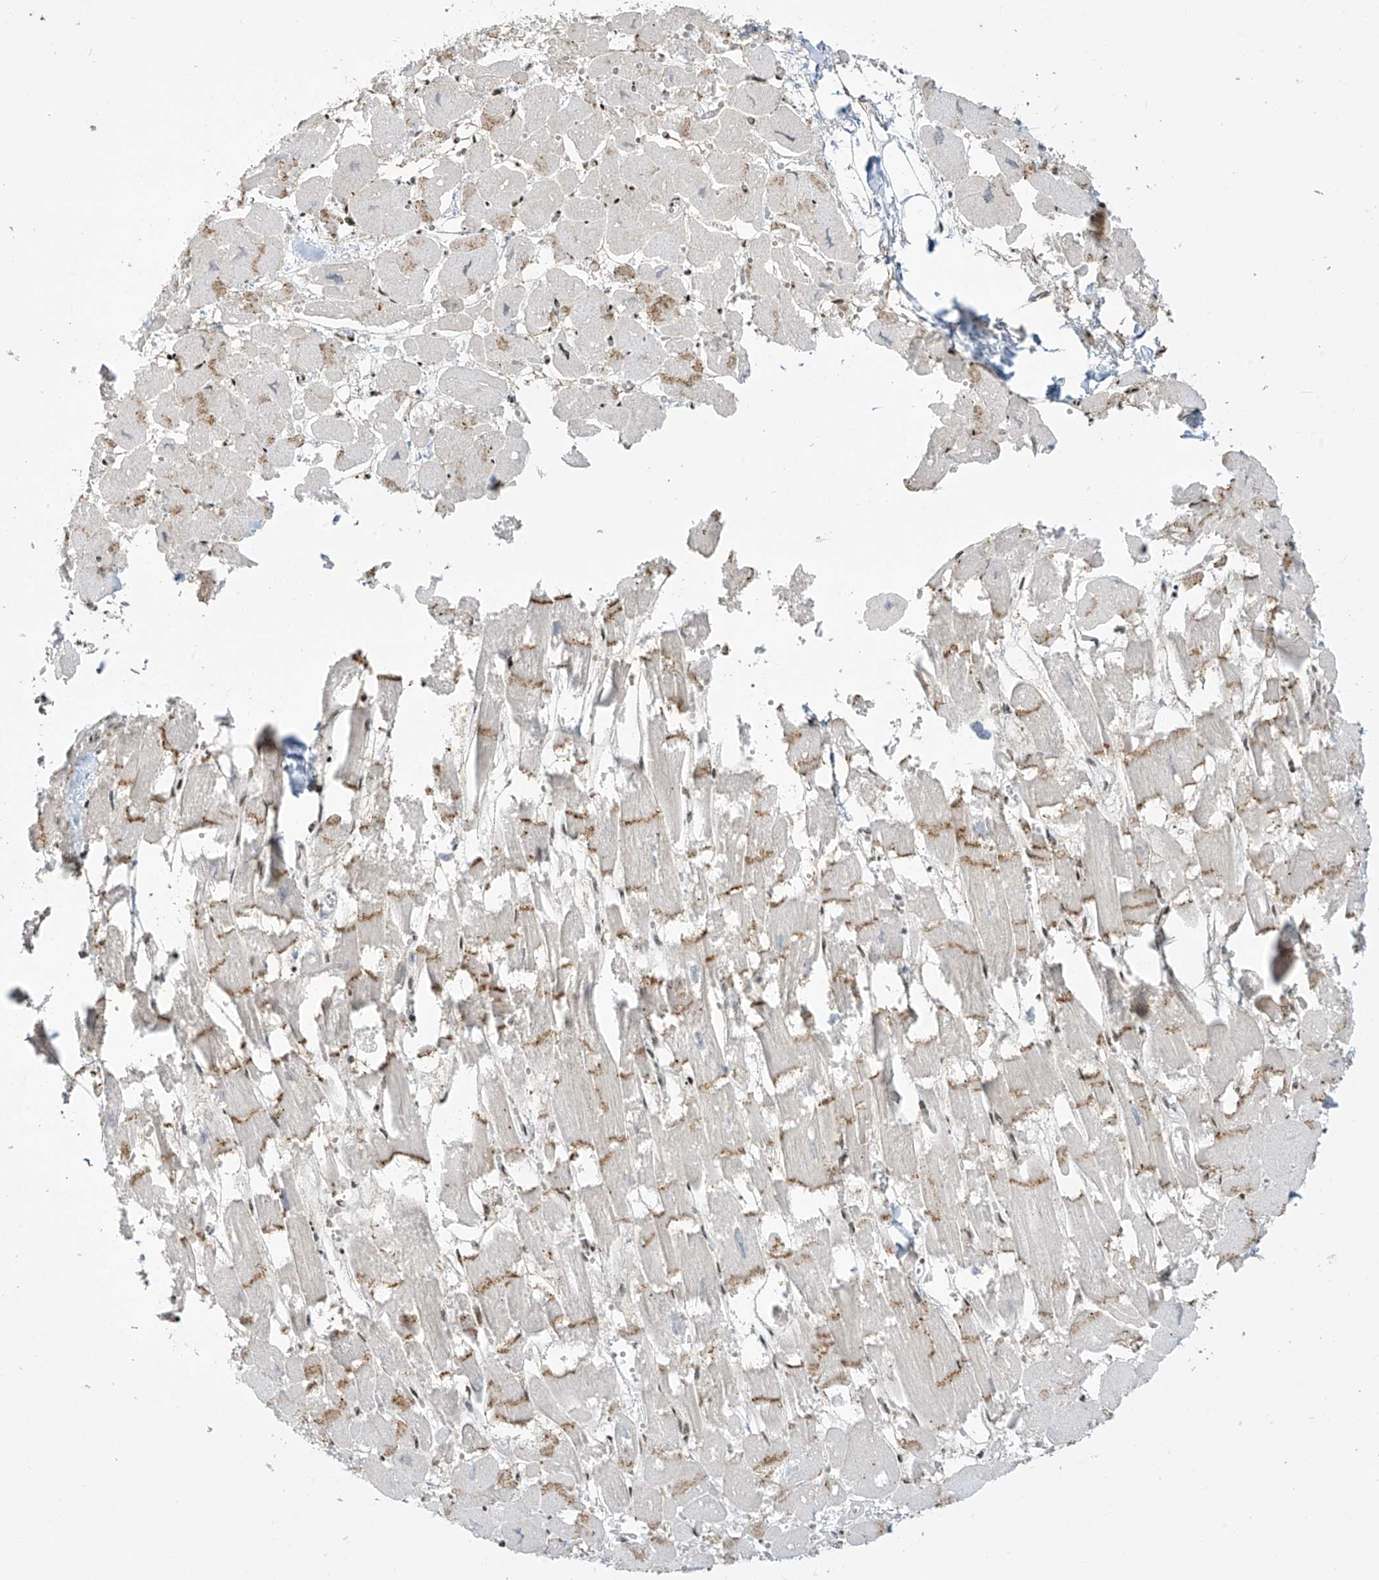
{"staining": {"intensity": "moderate", "quantity": "<25%", "location": "cytoplasmic/membranous"}, "tissue": "heart muscle", "cell_type": "Cardiomyocytes", "image_type": "normal", "snomed": [{"axis": "morphology", "description": "Normal tissue, NOS"}, {"axis": "topography", "description": "Heart"}], "caption": "Immunohistochemistry histopathology image of normal heart muscle stained for a protein (brown), which demonstrates low levels of moderate cytoplasmic/membranous expression in about <25% of cardiomyocytes.", "gene": "MS4A6A", "patient": {"sex": "male", "age": 54}}